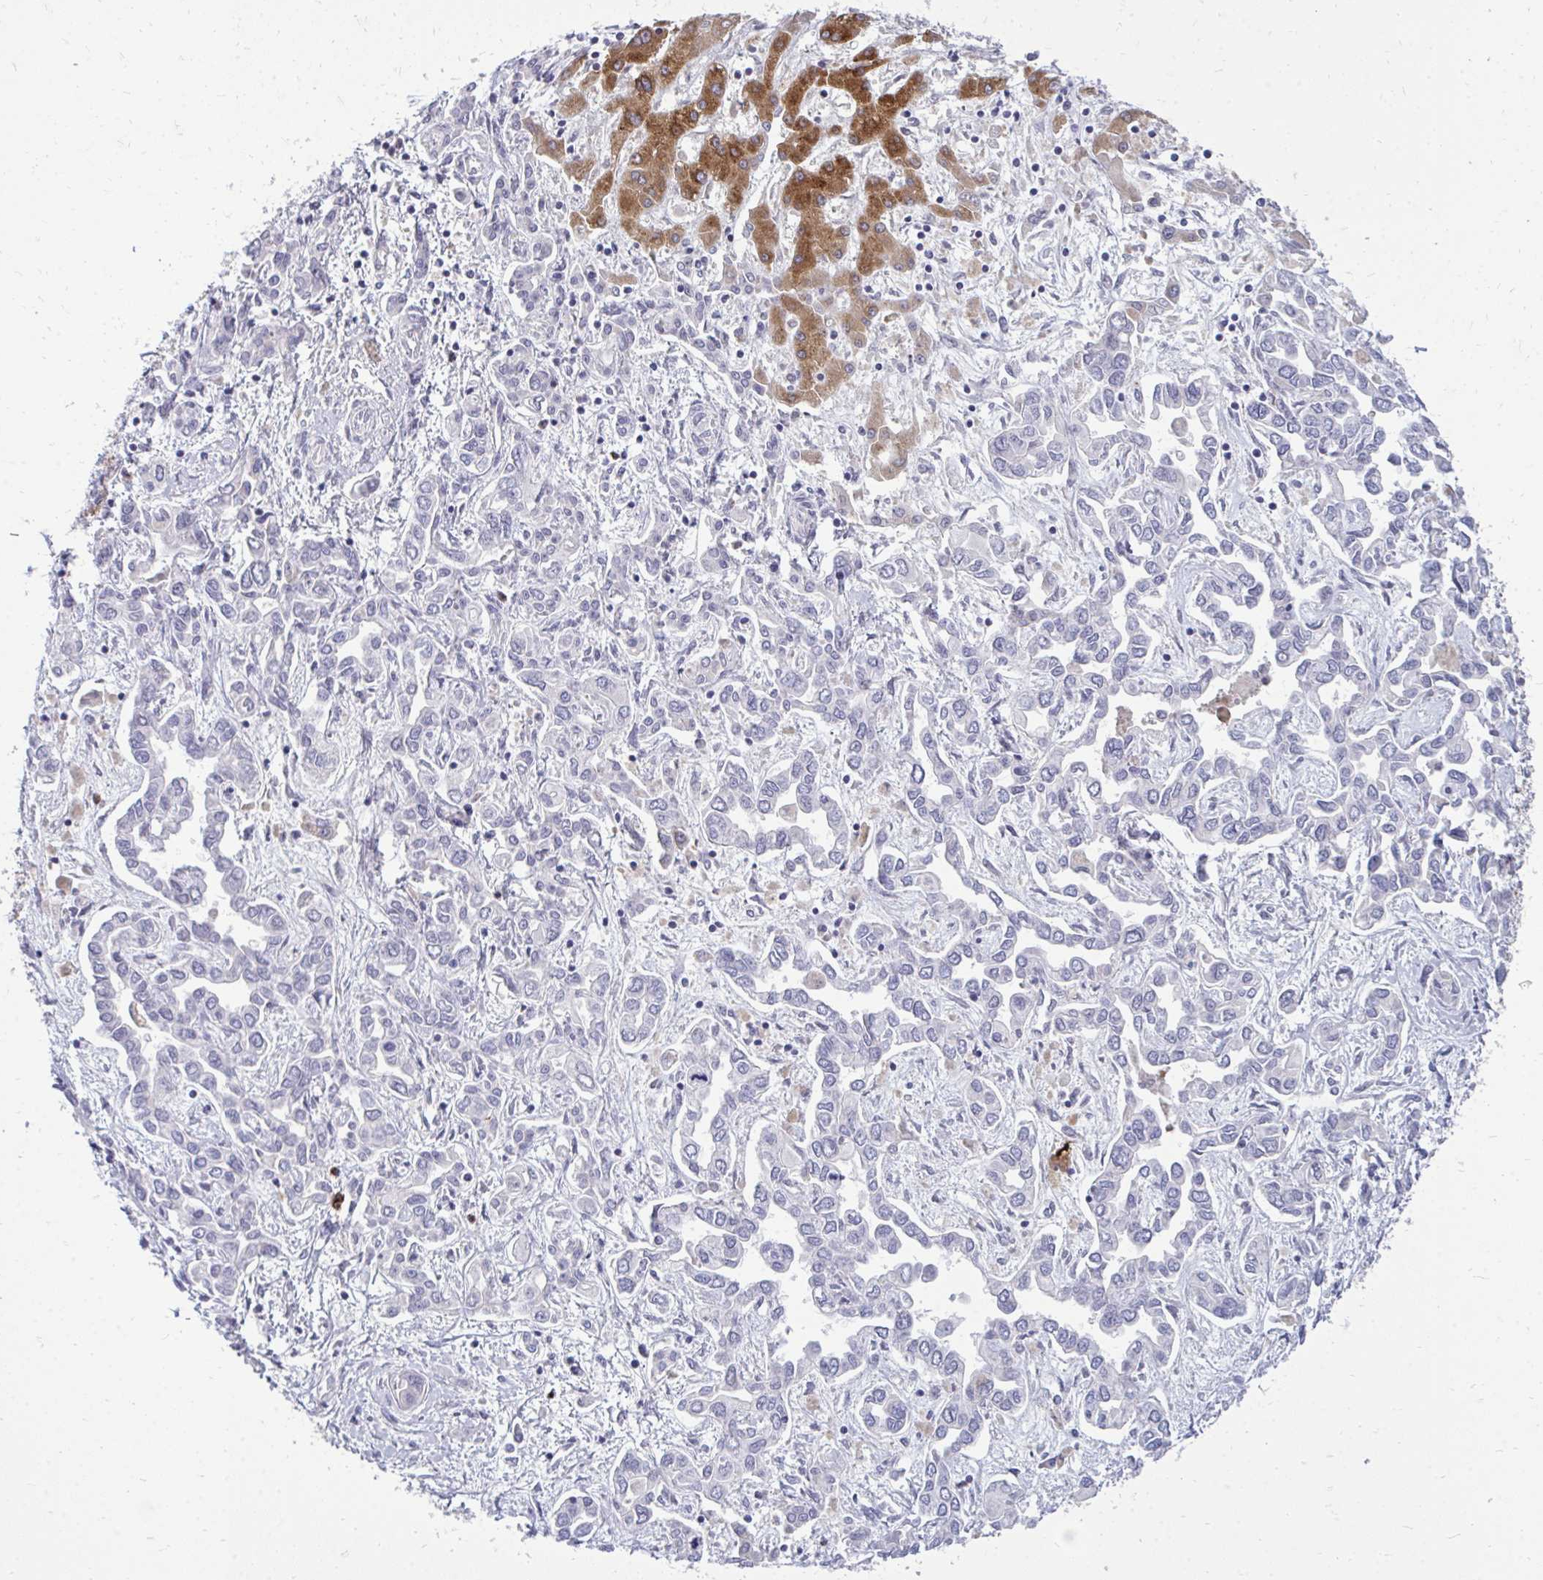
{"staining": {"intensity": "moderate", "quantity": "<25%", "location": "cytoplasmic/membranous"}, "tissue": "liver cancer", "cell_type": "Tumor cells", "image_type": "cancer", "snomed": [{"axis": "morphology", "description": "Cholangiocarcinoma"}, {"axis": "topography", "description": "Liver"}], "caption": "DAB immunohistochemical staining of liver cancer (cholangiocarcinoma) demonstrates moderate cytoplasmic/membranous protein staining in approximately <25% of tumor cells.", "gene": "ACSL5", "patient": {"sex": "female", "age": 64}}